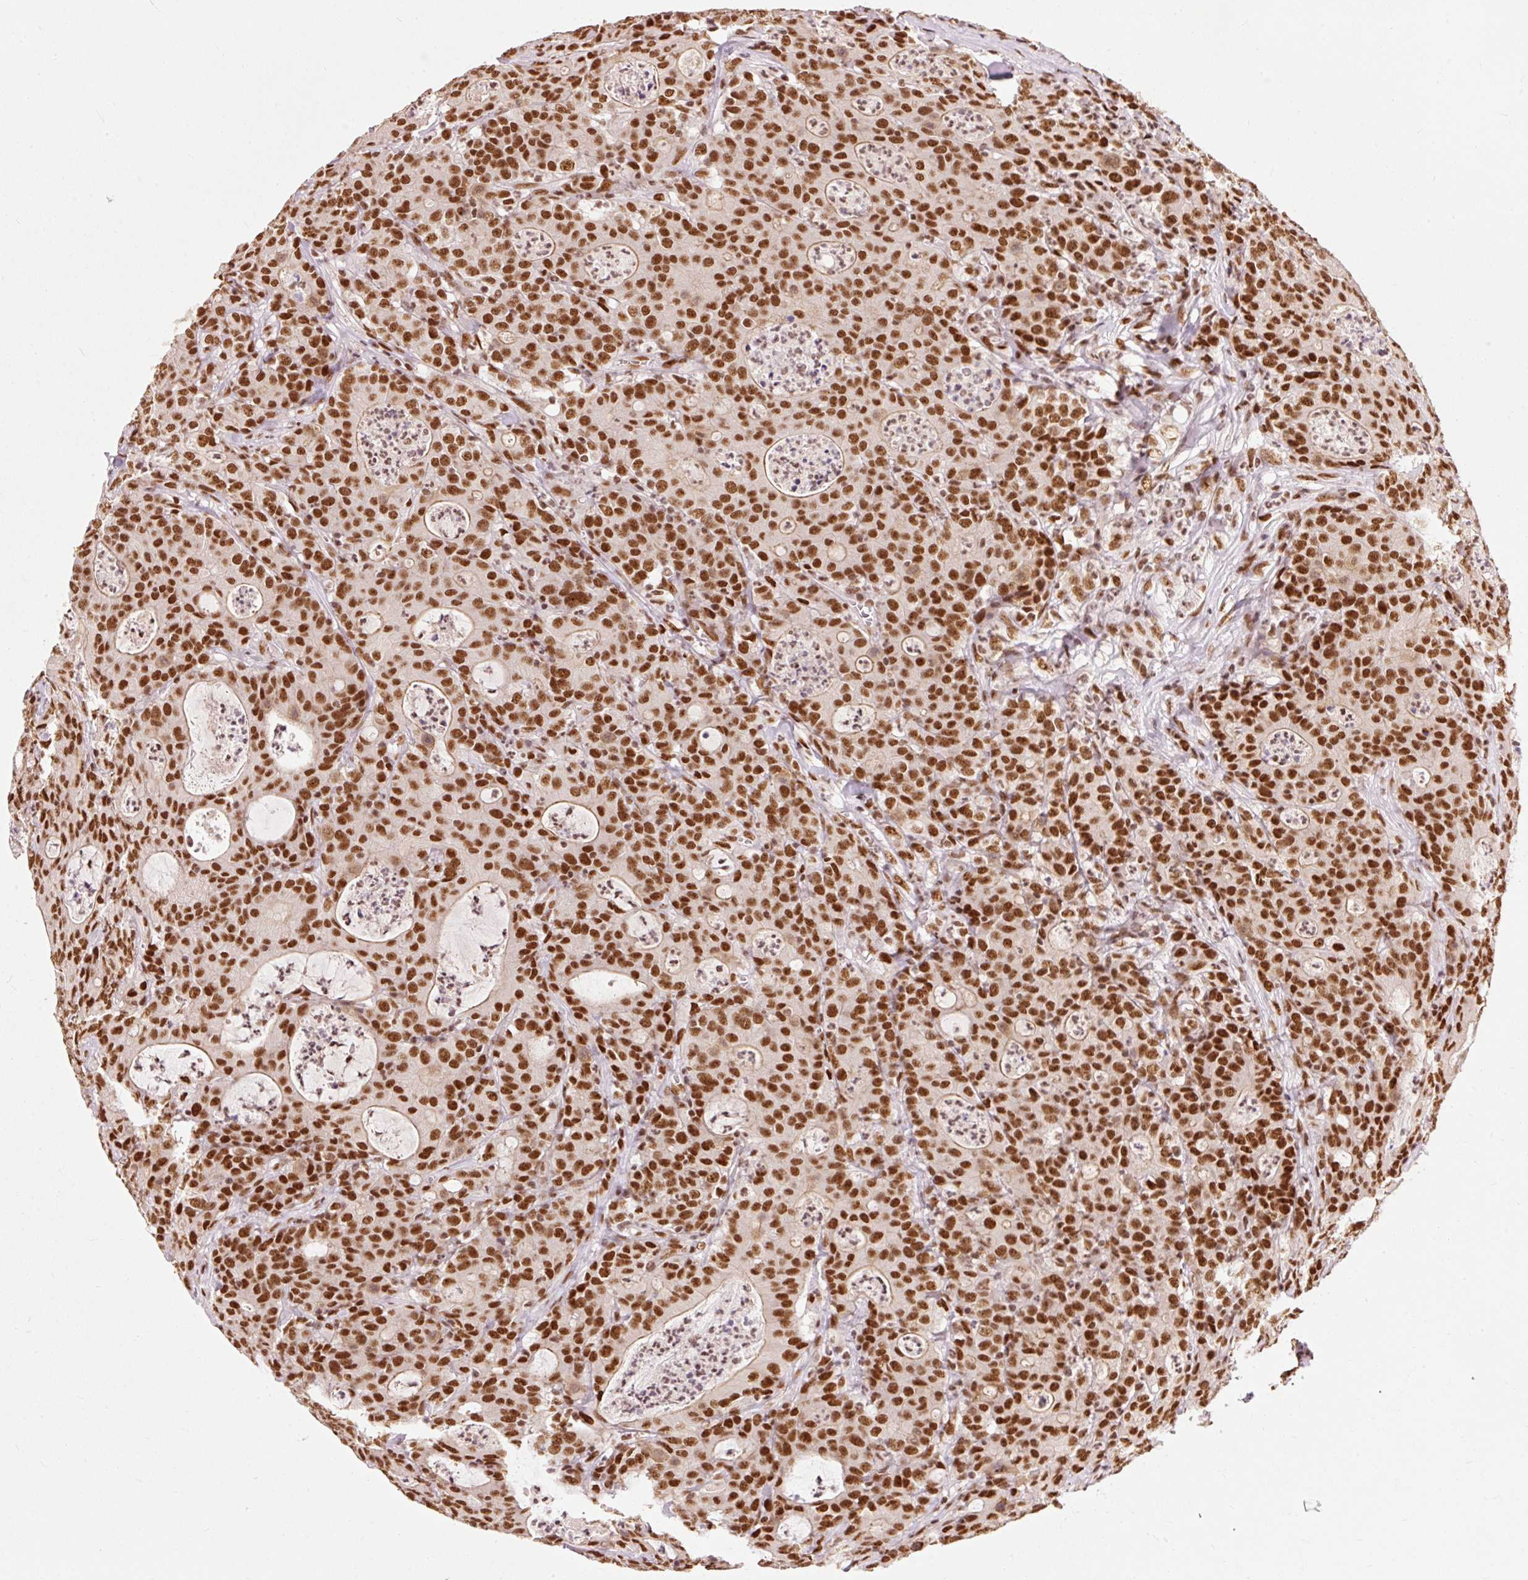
{"staining": {"intensity": "strong", "quantity": ">75%", "location": "nuclear"}, "tissue": "colorectal cancer", "cell_type": "Tumor cells", "image_type": "cancer", "snomed": [{"axis": "morphology", "description": "Adenocarcinoma, NOS"}, {"axis": "topography", "description": "Colon"}], "caption": "Protein expression analysis of human colorectal cancer (adenocarcinoma) reveals strong nuclear expression in approximately >75% of tumor cells.", "gene": "ZBTB44", "patient": {"sex": "male", "age": 83}}